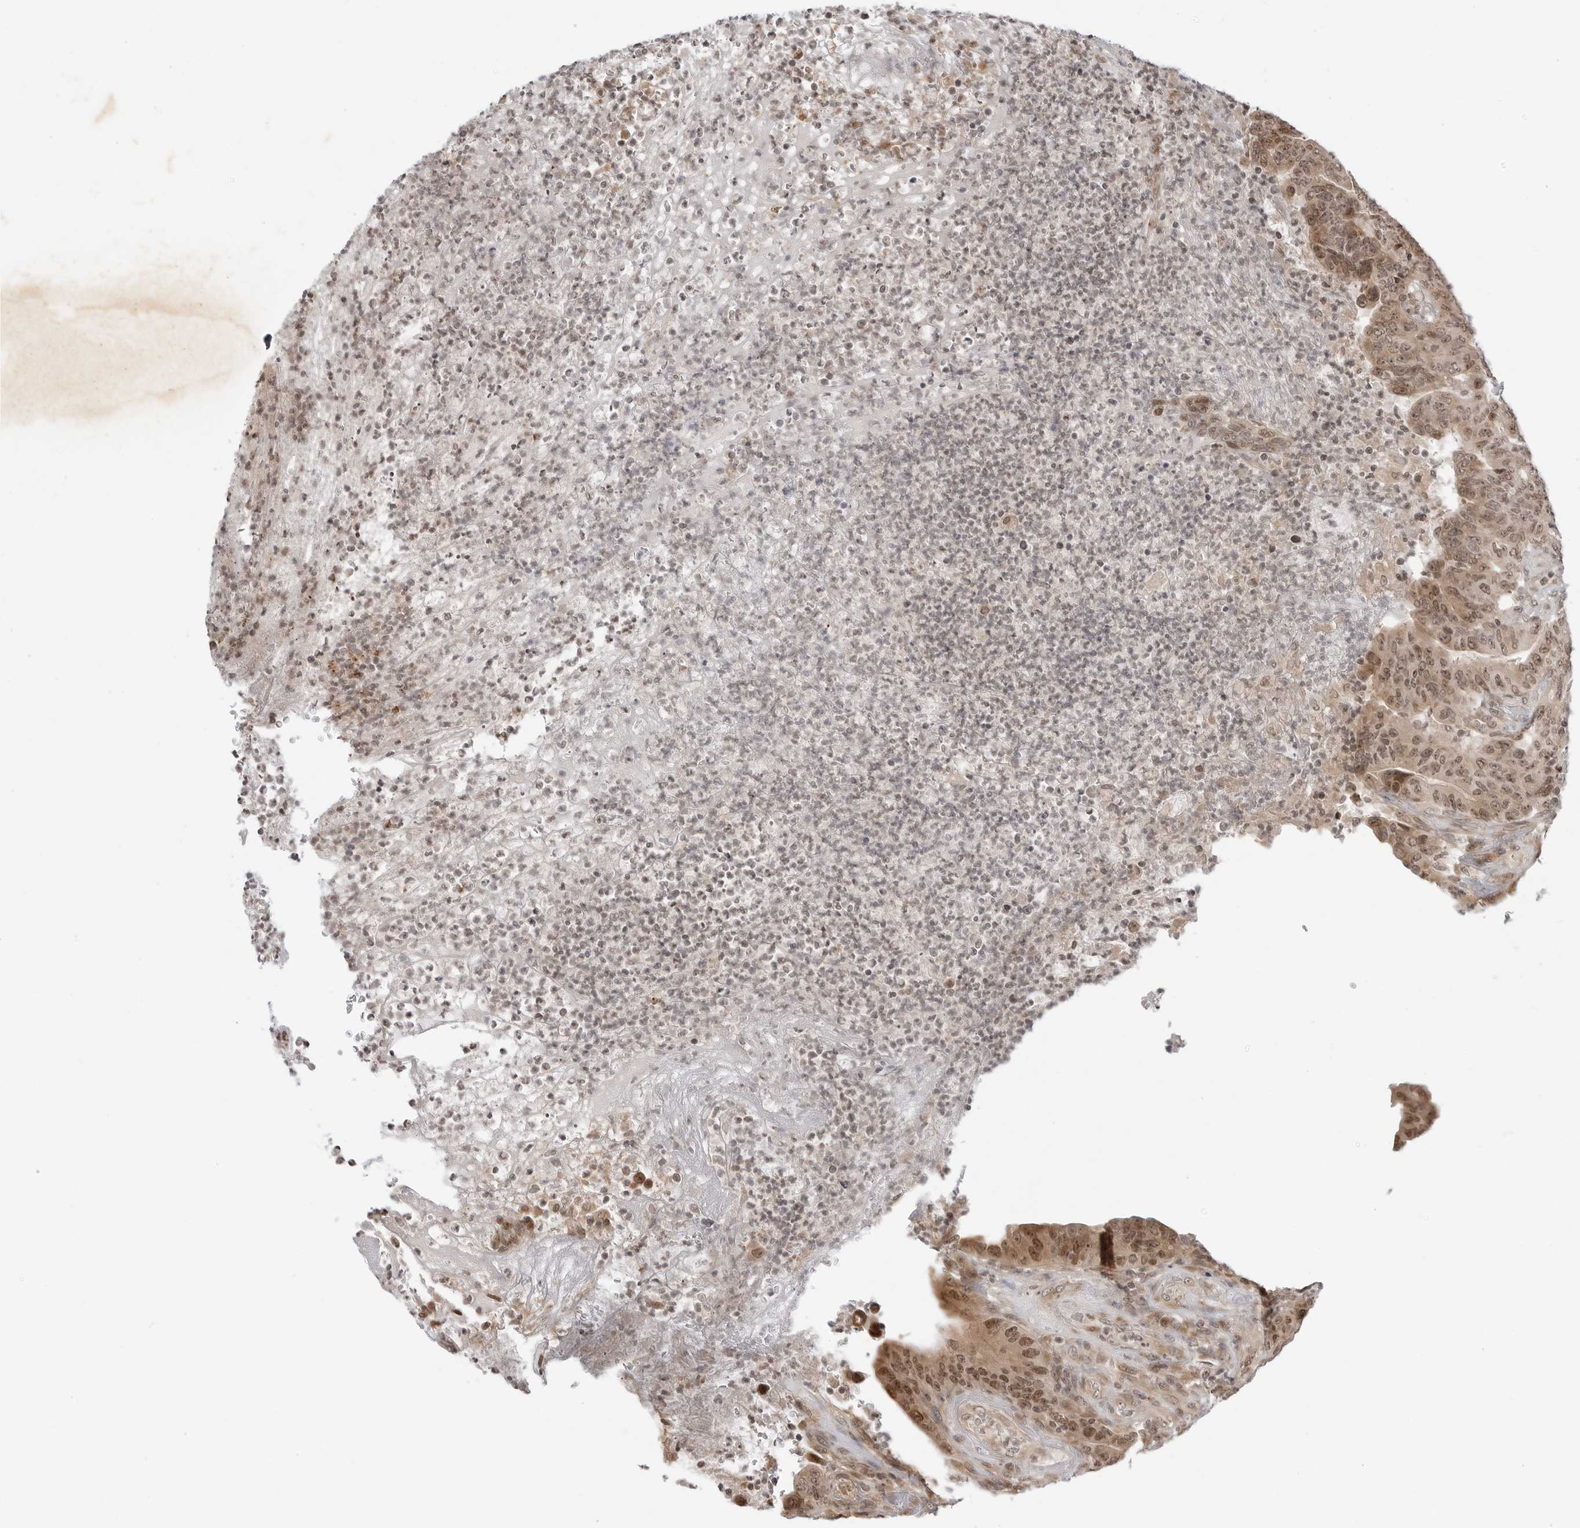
{"staining": {"intensity": "moderate", "quantity": ">75%", "location": "cytoplasmic/membranous,nuclear"}, "tissue": "colorectal cancer", "cell_type": "Tumor cells", "image_type": "cancer", "snomed": [{"axis": "morphology", "description": "Normal tissue, NOS"}, {"axis": "morphology", "description": "Adenocarcinoma, NOS"}, {"axis": "topography", "description": "Colon"}], "caption": "Human colorectal adenocarcinoma stained for a protein (brown) demonstrates moderate cytoplasmic/membranous and nuclear positive positivity in about >75% of tumor cells.", "gene": "TIPRL", "patient": {"sex": "female", "age": 75}}